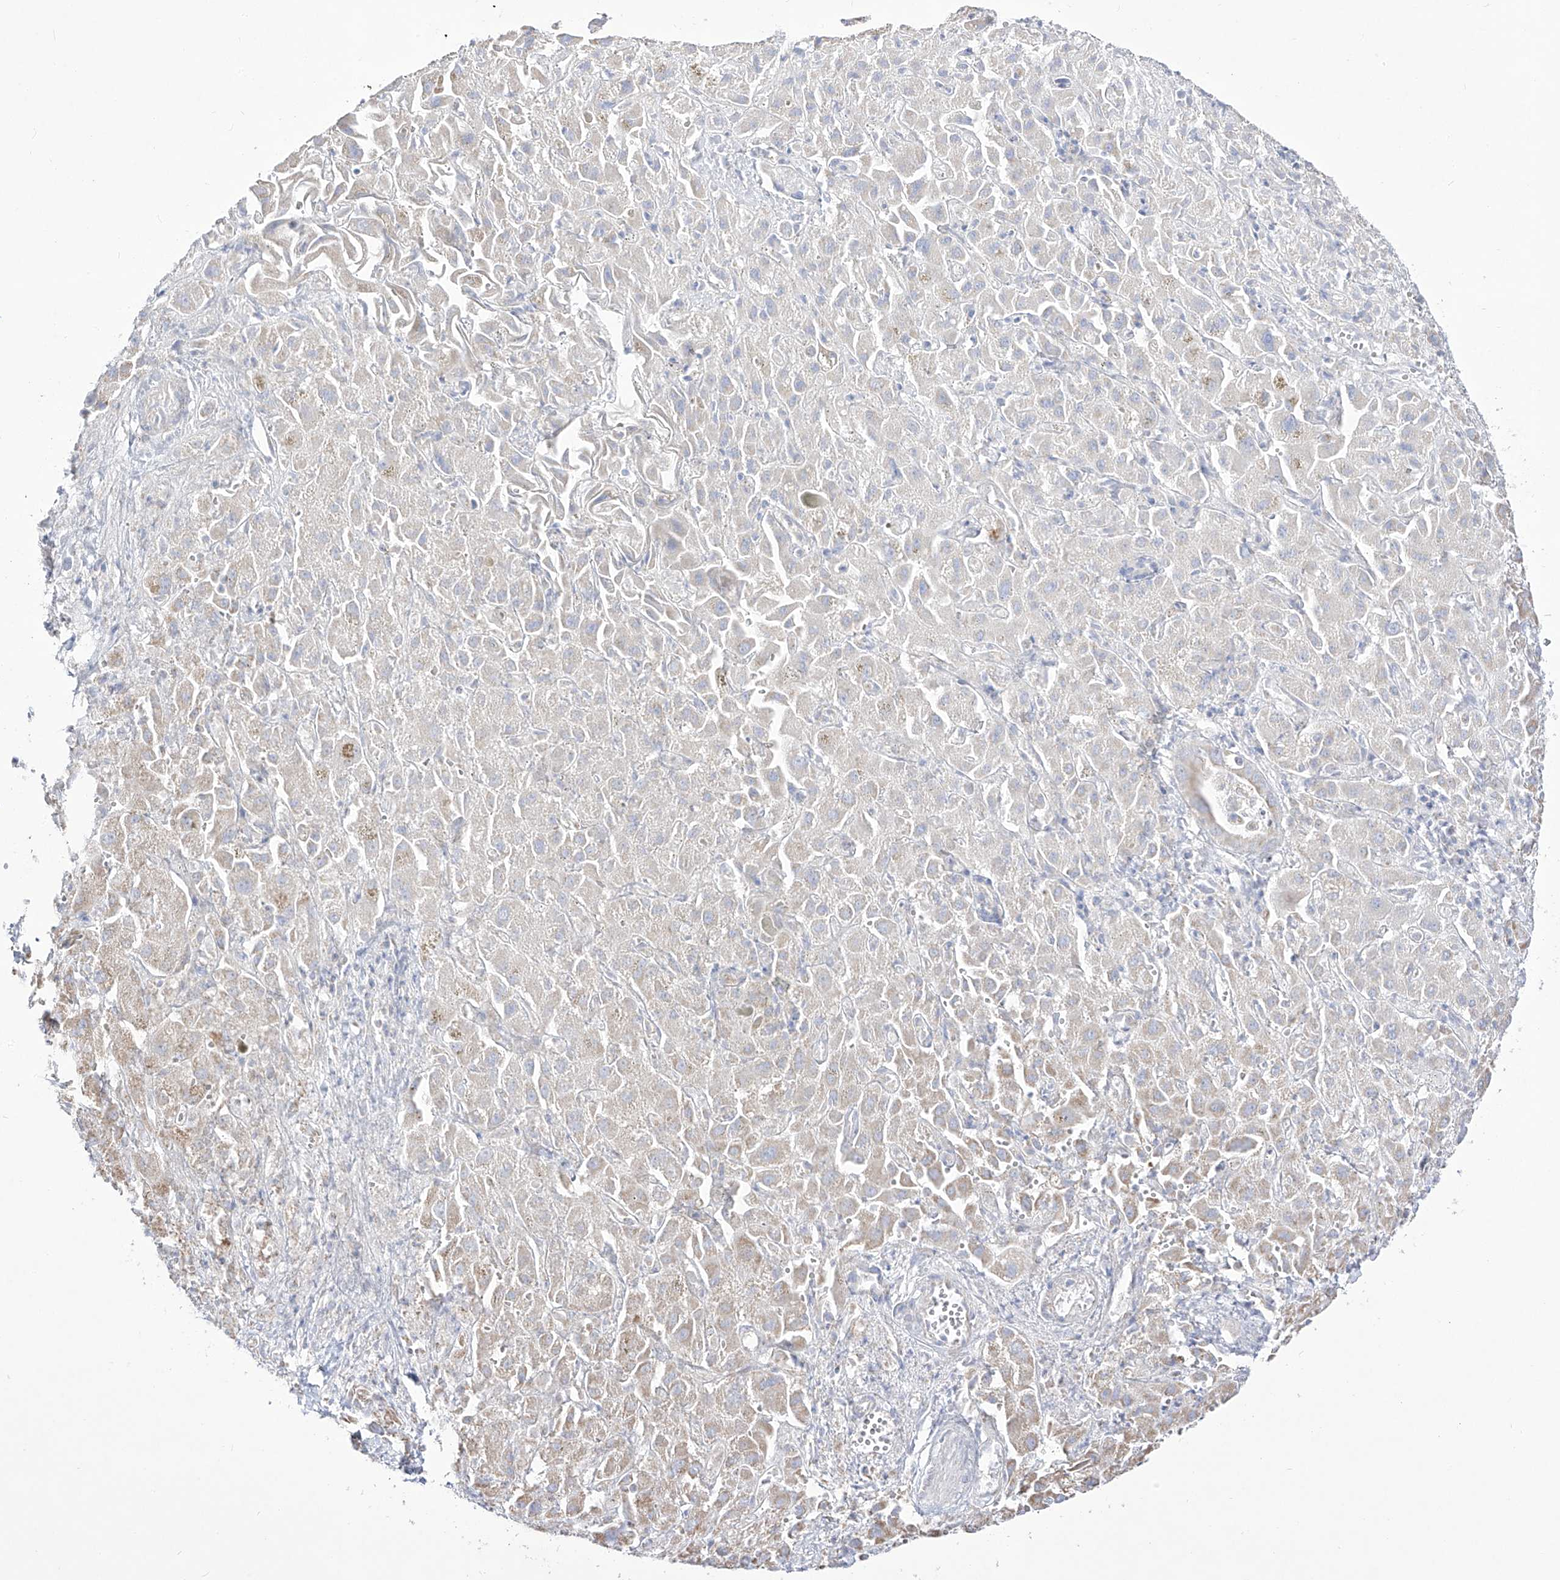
{"staining": {"intensity": "weak", "quantity": "<25%", "location": "cytoplasmic/membranous"}, "tissue": "liver cancer", "cell_type": "Tumor cells", "image_type": "cancer", "snomed": [{"axis": "morphology", "description": "Cholangiocarcinoma"}, {"axis": "topography", "description": "Liver"}], "caption": "Photomicrograph shows no significant protein staining in tumor cells of cholangiocarcinoma (liver).", "gene": "RCHY1", "patient": {"sex": "female", "age": 52}}